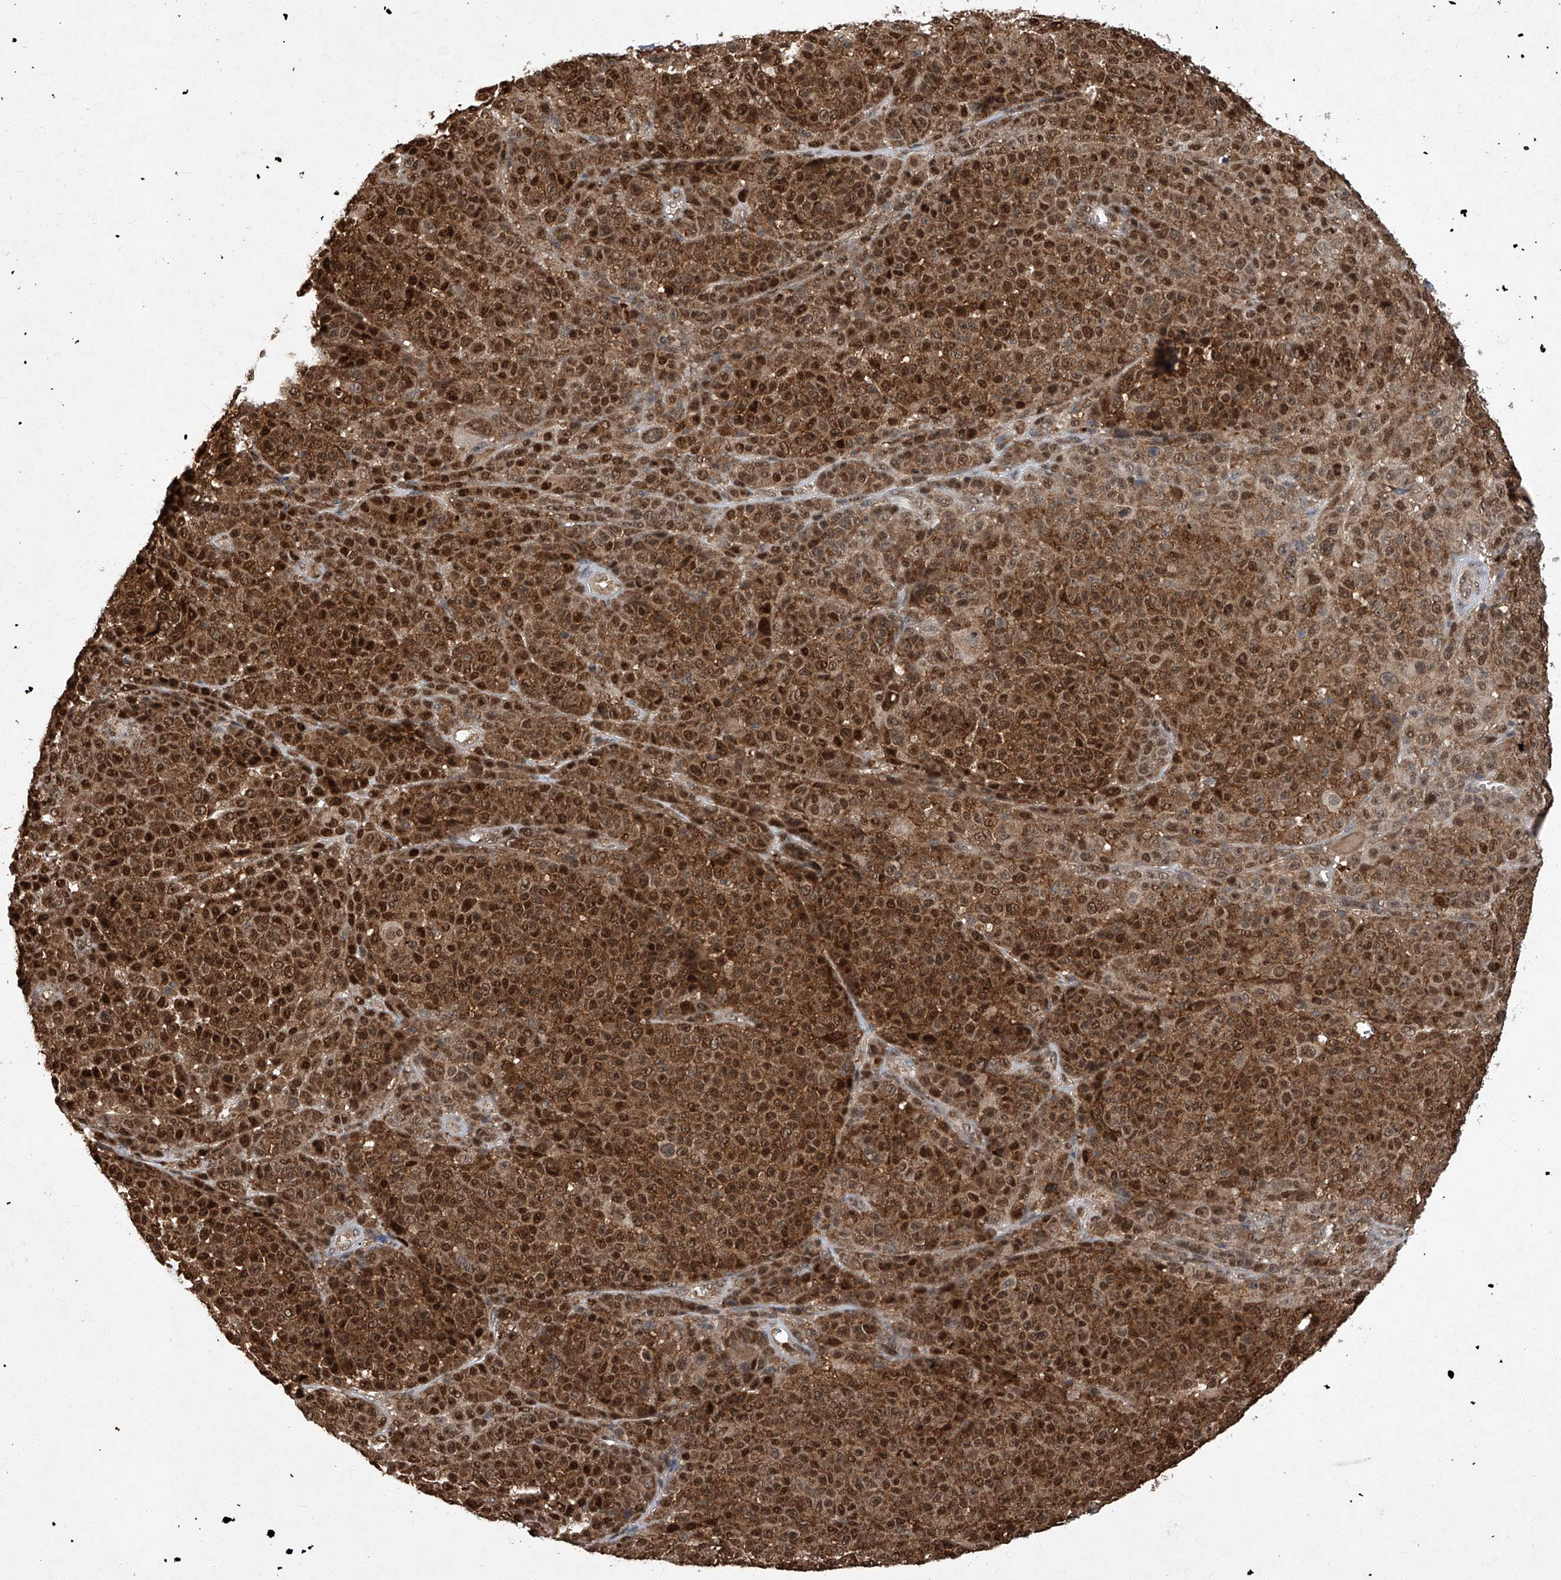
{"staining": {"intensity": "strong", "quantity": ">75%", "location": "cytoplasmic/membranous,nuclear"}, "tissue": "melanoma", "cell_type": "Tumor cells", "image_type": "cancer", "snomed": [{"axis": "morphology", "description": "Malignant melanoma, NOS"}, {"axis": "topography", "description": "Skin"}], "caption": "About >75% of tumor cells in malignant melanoma display strong cytoplasmic/membranous and nuclear protein positivity as visualized by brown immunohistochemical staining.", "gene": "TSNAX", "patient": {"sex": "female", "age": 94}}